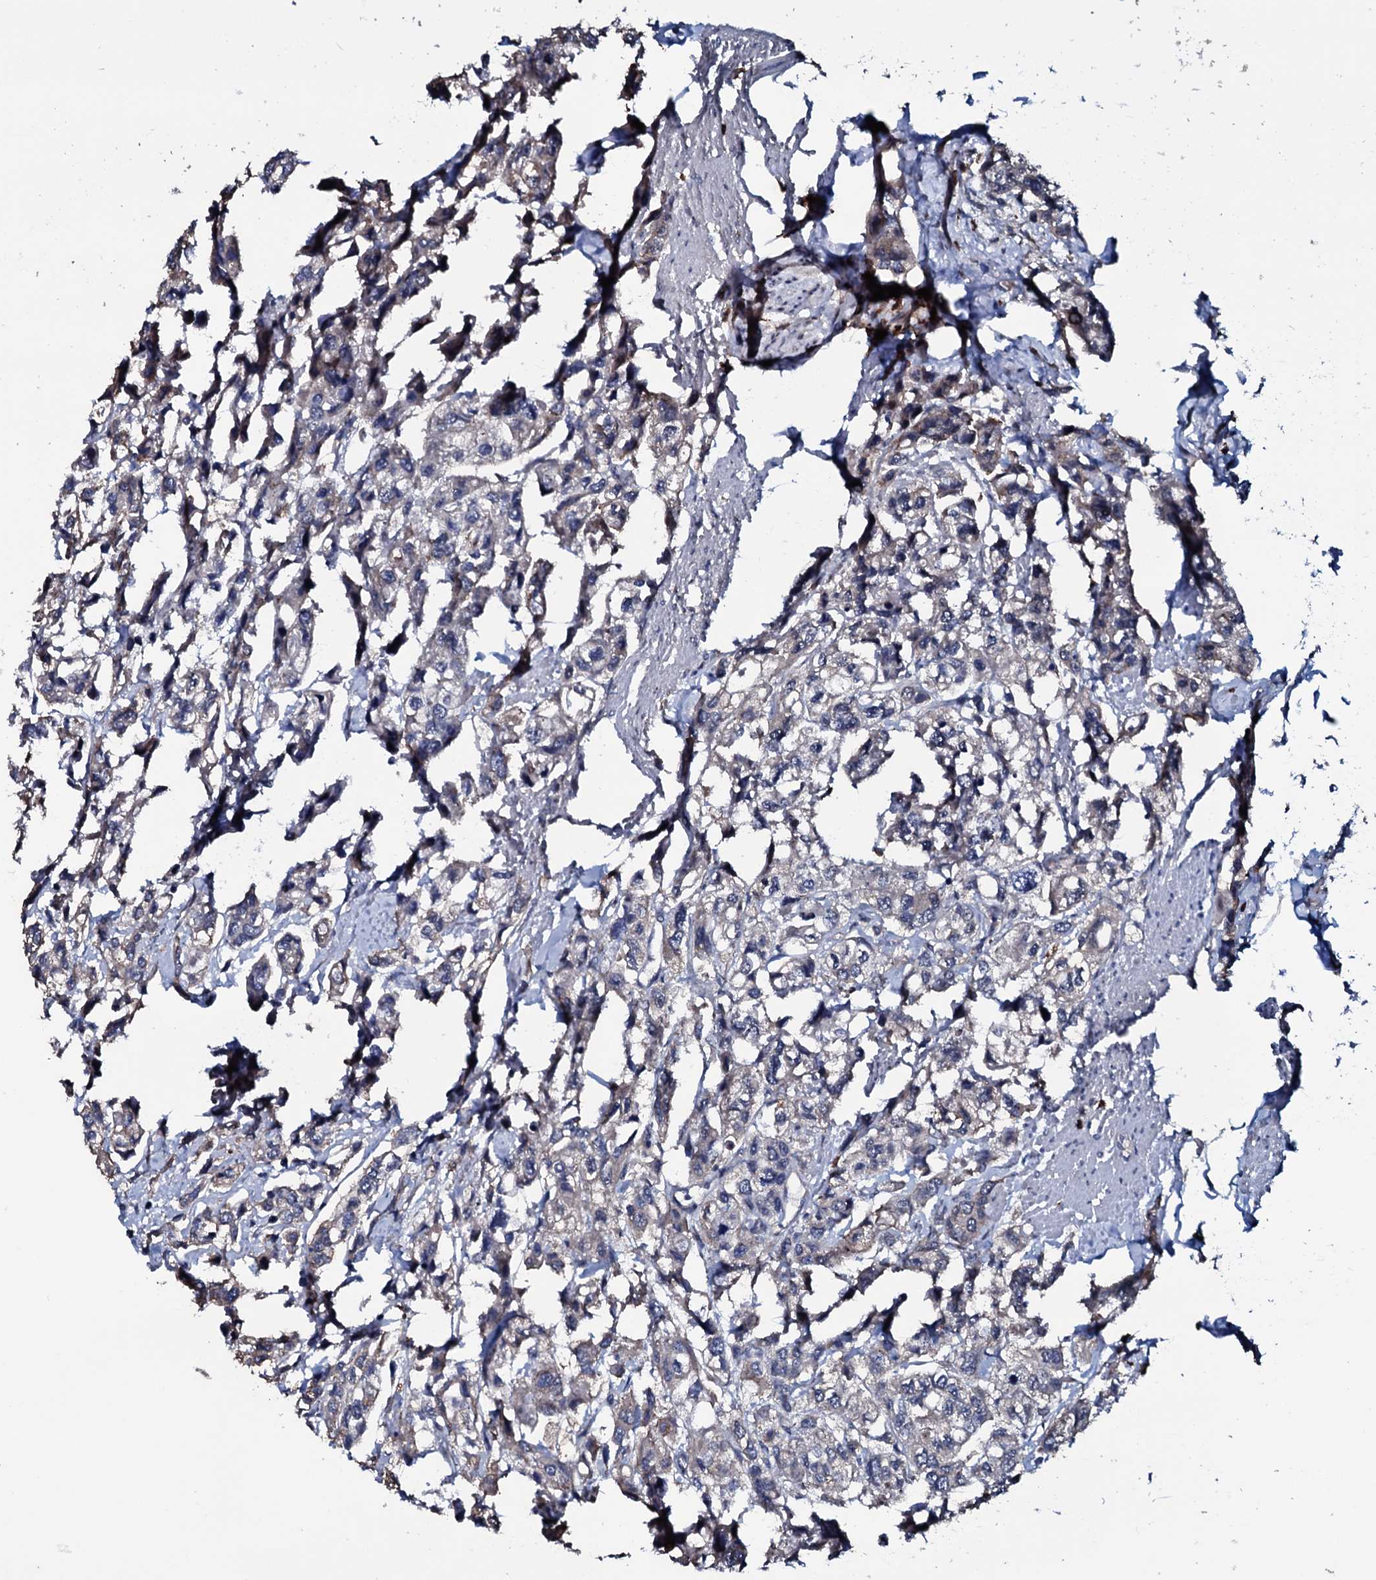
{"staining": {"intensity": "negative", "quantity": "none", "location": "none"}, "tissue": "urothelial cancer", "cell_type": "Tumor cells", "image_type": "cancer", "snomed": [{"axis": "morphology", "description": "Urothelial carcinoma, High grade"}, {"axis": "topography", "description": "Urinary bladder"}], "caption": "The immunohistochemistry (IHC) image has no significant positivity in tumor cells of urothelial cancer tissue.", "gene": "OGFOD2", "patient": {"sex": "male", "age": 67}}